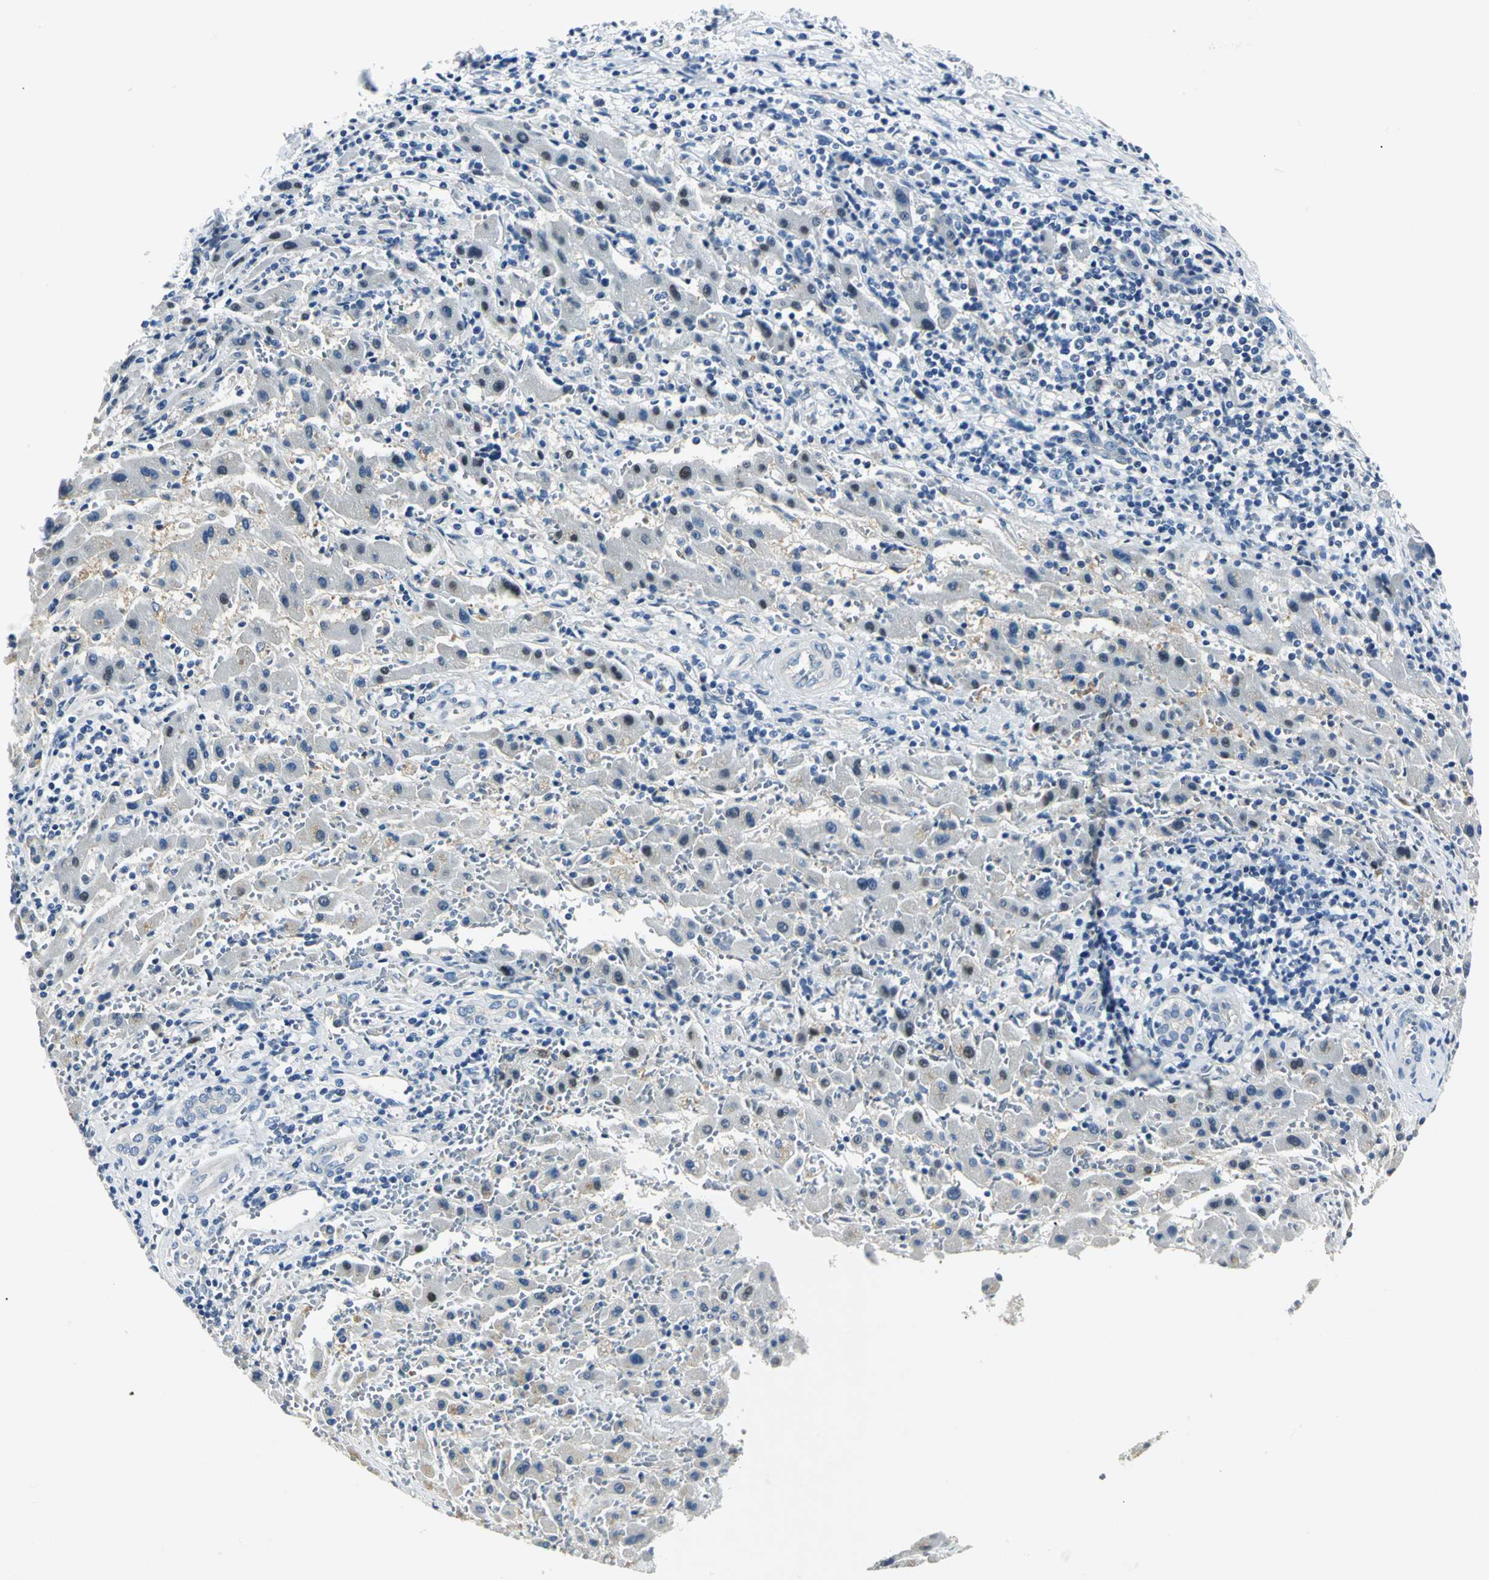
{"staining": {"intensity": "negative", "quantity": "none", "location": "none"}, "tissue": "liver cancer", "cell_type": "Tumor cells", "image_type": "cancer", "snomed": [{"axis": "morphology", "description": "Cholangiocarcinoma"}, {"axis": "topography", "description": "Liver"}], "caption": "Tumor cells are negative for protein expression in human liver cancer (cholangiocarcinoma).", "gene": "RIPOR1", "patient": {"sex": "male", "age": 57}}